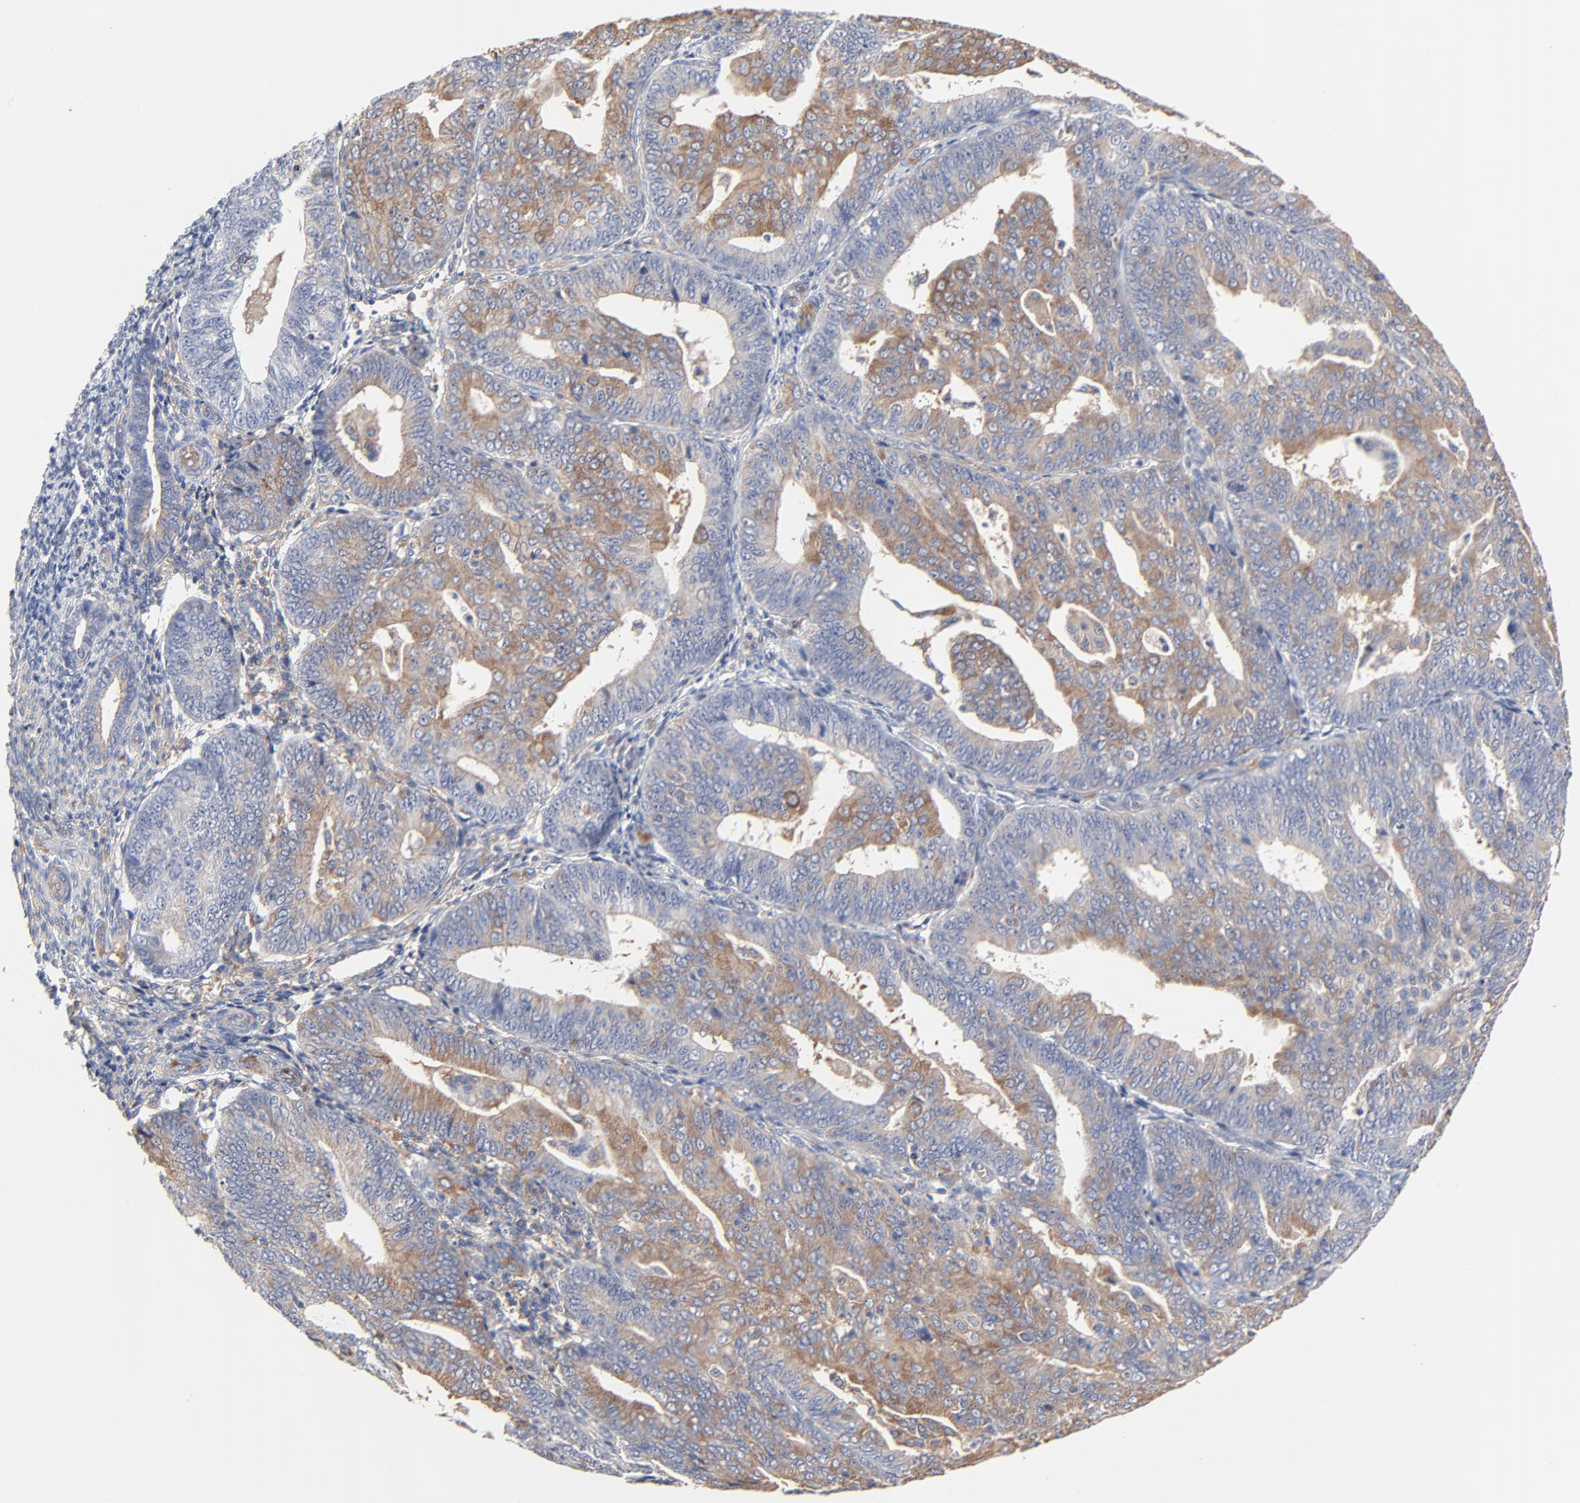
{"staining": {"intensity": "moderate", "quantity": ">75%", "location": "cytoplasmic/membranous"}, "tissue": "endometrial cancer", "cell_type": "Tumor cells", "image_type": "cancer", "snomed": [{"axis": "morphology", "description": "Adenocarcinoma, NOS"}, {"axis": "topography", "description": "Endometrium"}], "caption": "The immunohistochemical stain highlights moderate cytoplasmic/membranous staining in tumor cells of endometrial cancer tissue.", "gene": "NXF3", "patient": {"sex": "female", "age": 56}}